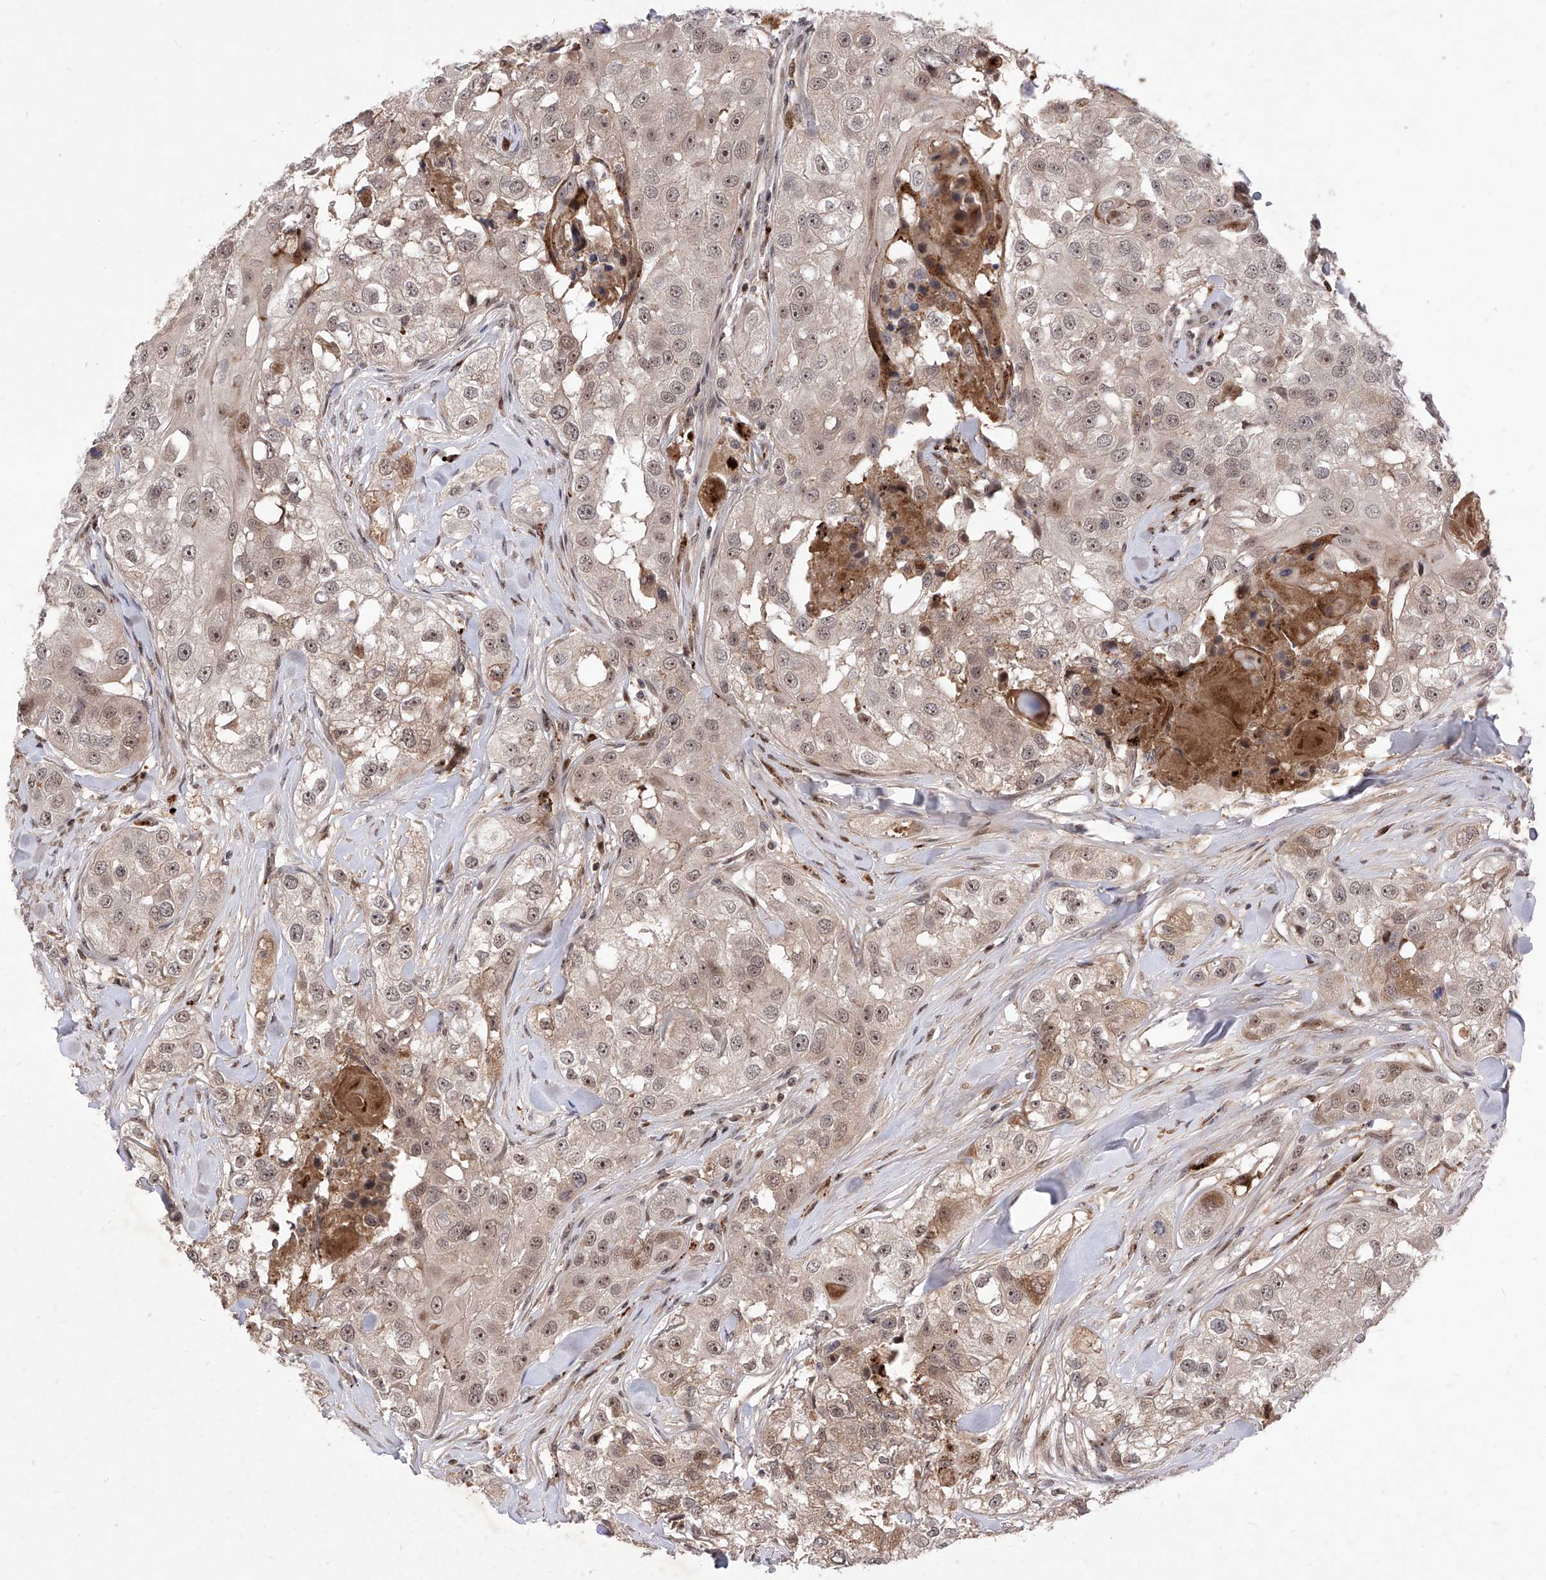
{"staining": {"intensity": "weak", "quantity": "25%-75%", "location": "nuclear"}, "tissue": "head and neck cancer", "cell_type": "Tumor cells", "image_type": "cancer", "snomed": [{"axis": "morphology", "description": "Normal tissue, NOS"}, {"axis": "morphology", "description": "Squamous cell carcinoma, NOS"}, {"axis": "topography", "description": "Skeletal muscle"}, {"axis": "topography", "description": "Head-Neck"}], "caption": "Brown immunohistochemical staining in human head and neck cancer reveals weak nuclear positivity in approximately 25%-75% of tumor cells.", "gene": "LGR4", "patient": {"sex": "male", "age": 51}}